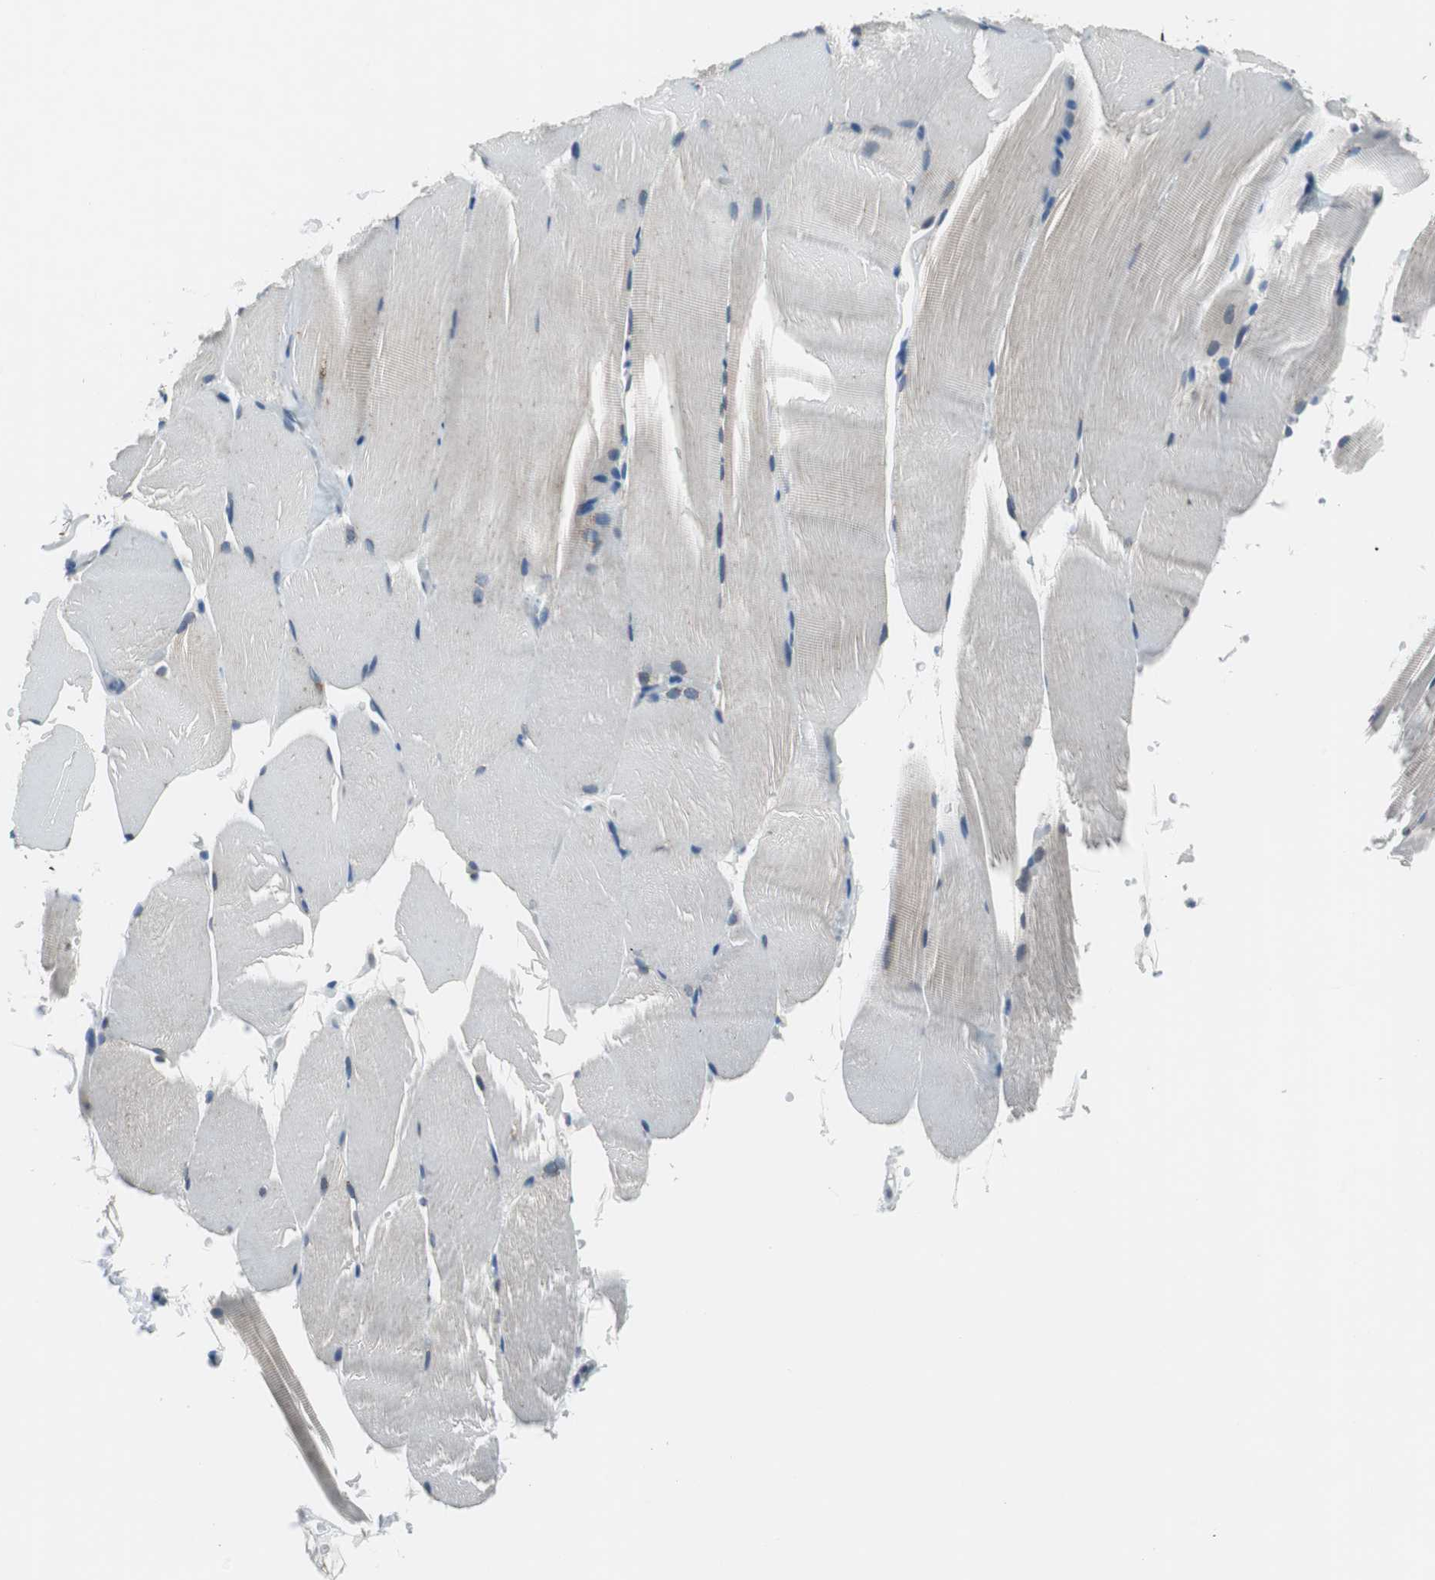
{"staining": {"intensity": "negative", "quantity": "none", "location": "none"}, "tissue": "skeletal muscle", "cell_type": "Myocytes", "image_type": "normal", "snomed": [{"axis": "morphology", "description": "Normal tissue, NOS"}, {"axis": "topography", "description": "Skeletal muscle"}, {"axis": "topography", "description": "Parathyroid gland"}], "caption": "IHC of unremarkable skeletal muscle shows no staining in myocytes.", "gene": "PLAA", "patient": {"sex": "female", "age": 37}}